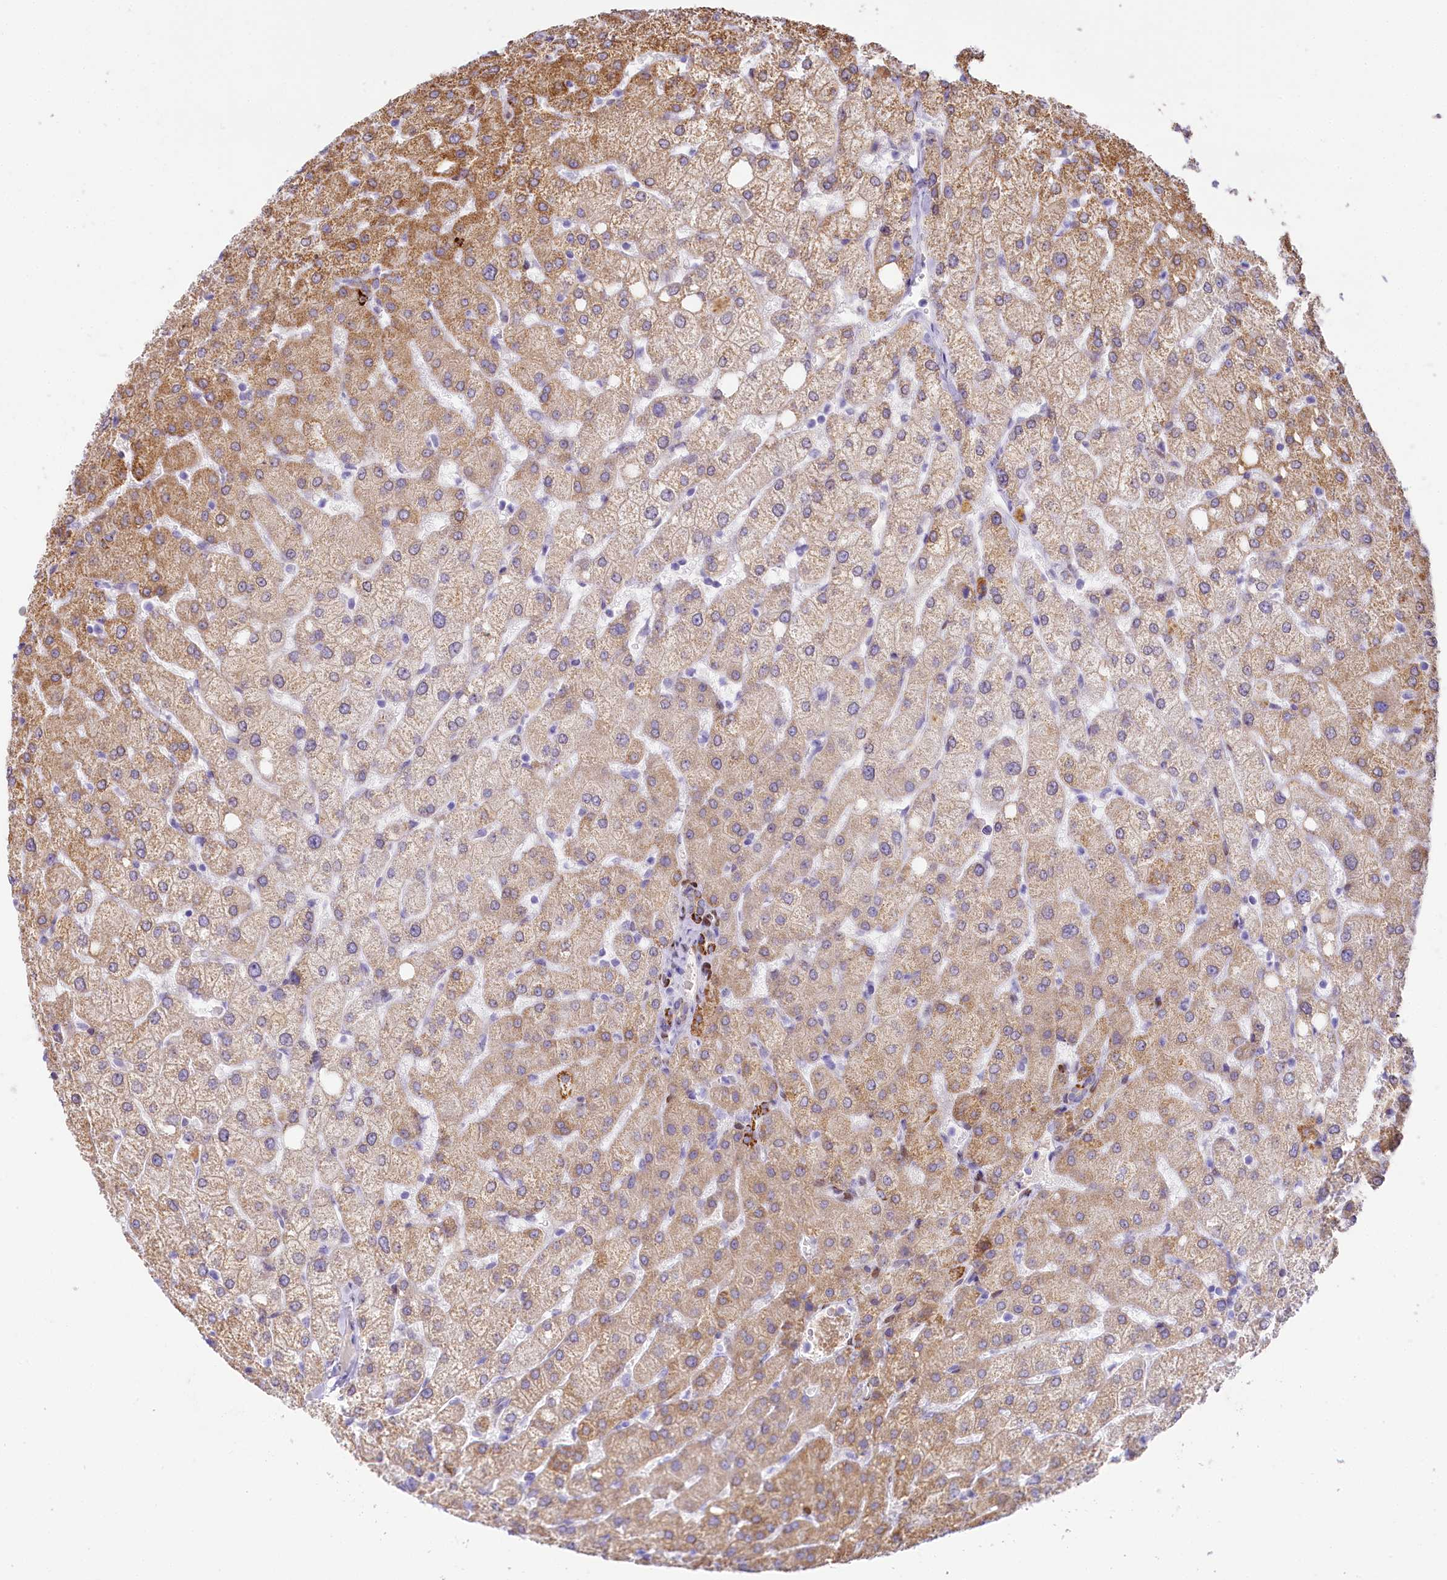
{"staining": {"intensity": "negative", "quantity": "none", "location": "none"}, "tissue": "liver", "cell_type": "Cholangiocytes", "image_type": "normal", "snomed": [{"axis": "morphology", "description": "Normal tissue, NOS"}, {"axis": "topography", "description": "Liver"}], "caption": "IHC of normal human liver displays no positivity in cholangiocytes. Nuclei are stained in blue.", "gene": "PPIP5K2", "patient": {"sex": "female", "age": 54}}